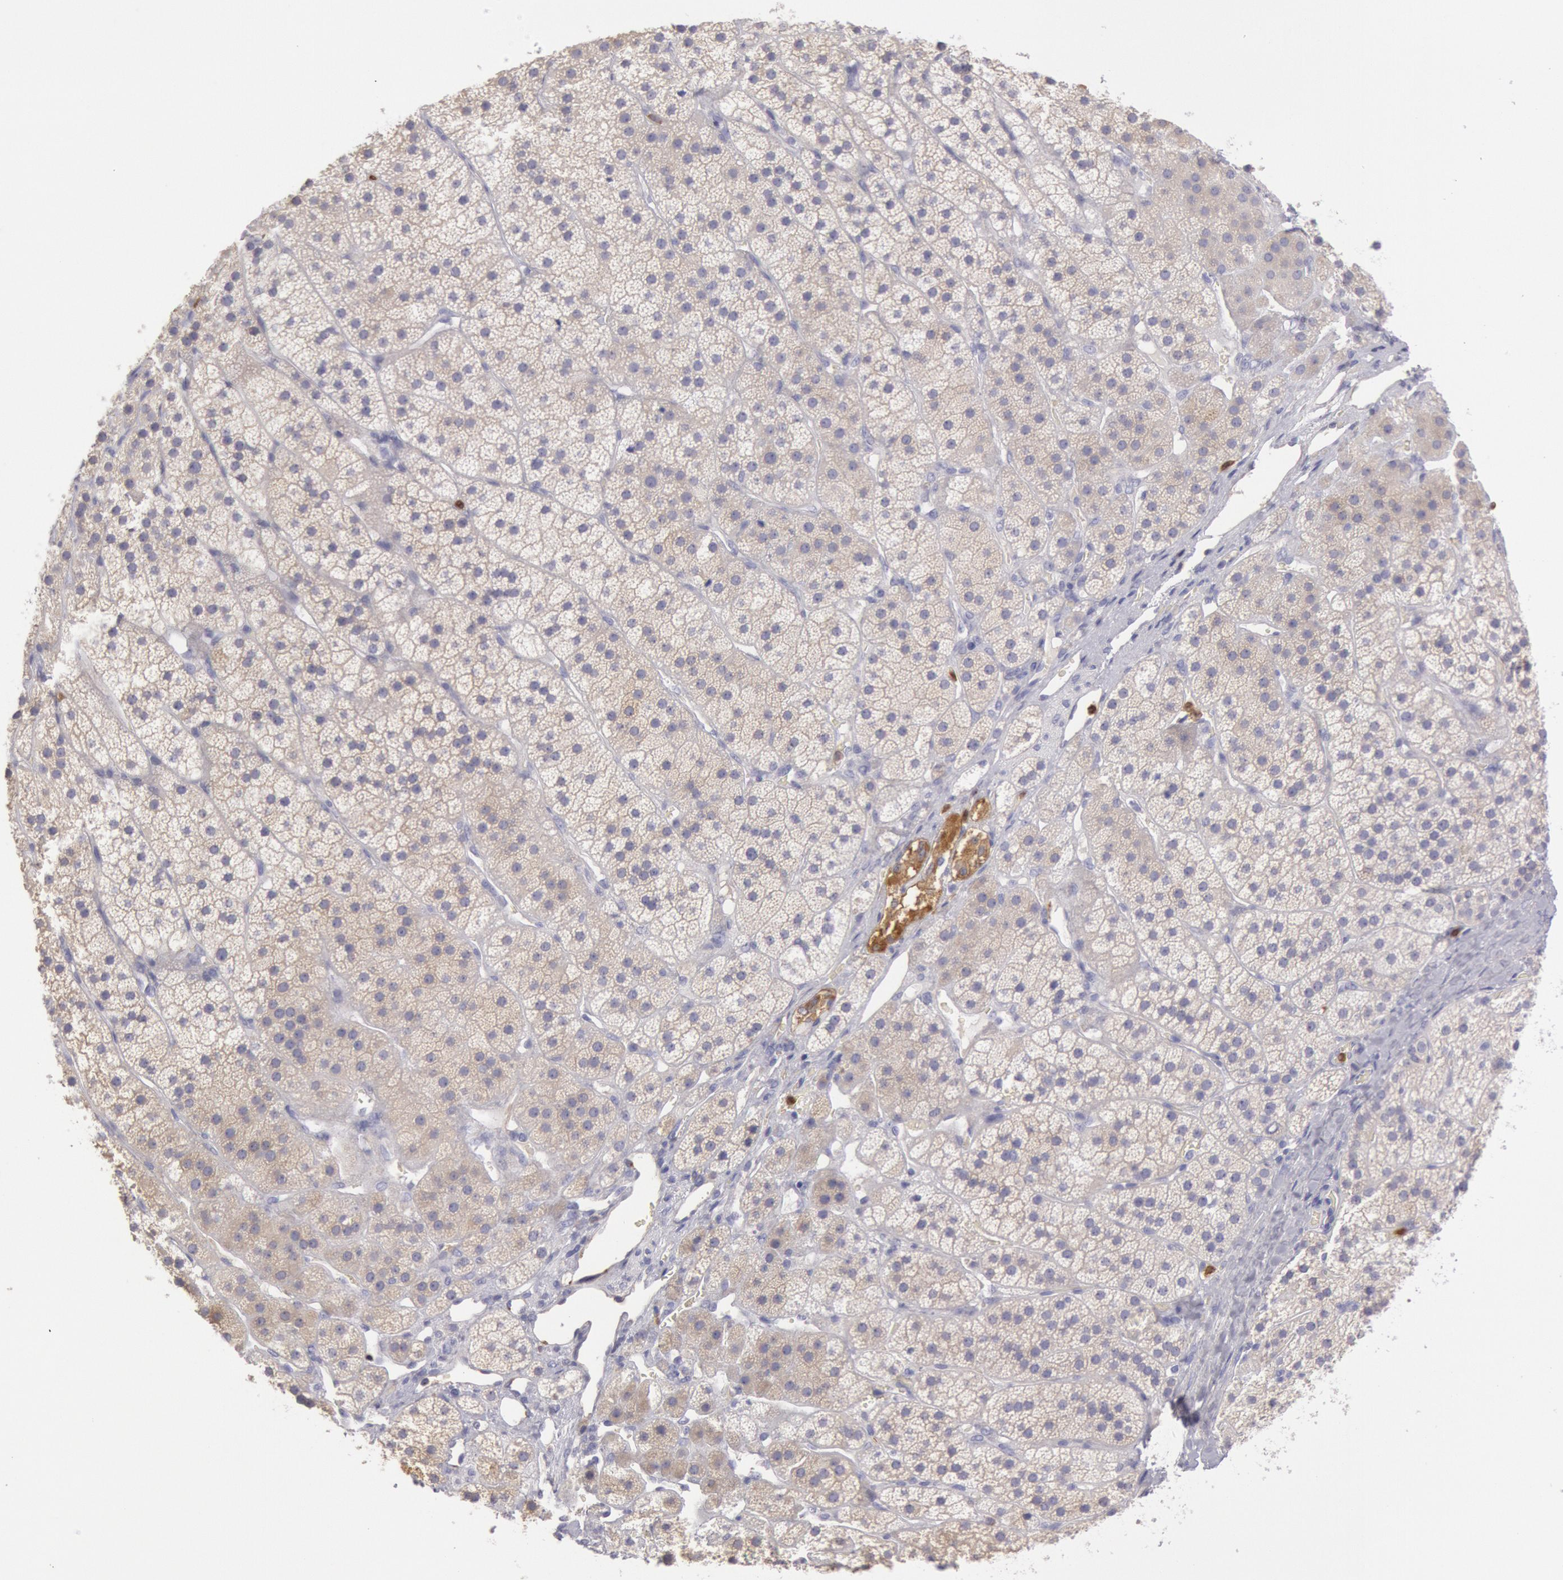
{"staining": {"intensity": "weak", "quantity": "<25%", "location": "cytoplasmic/membranous"}, "tissue": "adrenal gland", "cell_type": "Glandular cells", "image_type": "normal", "snomed": [{"axis": "morphology", "description": "Normal tissue, NOS"}, {"axis": "topography", "description": "Adrenal gland"}], "caption": "A high-resolution histopathology image shows IHC staining of benign adrenal gland, which shows no significant positivity in glandular cells.", "gene": "RAB27A", "patient": {"sex": "female", "age": 44}}